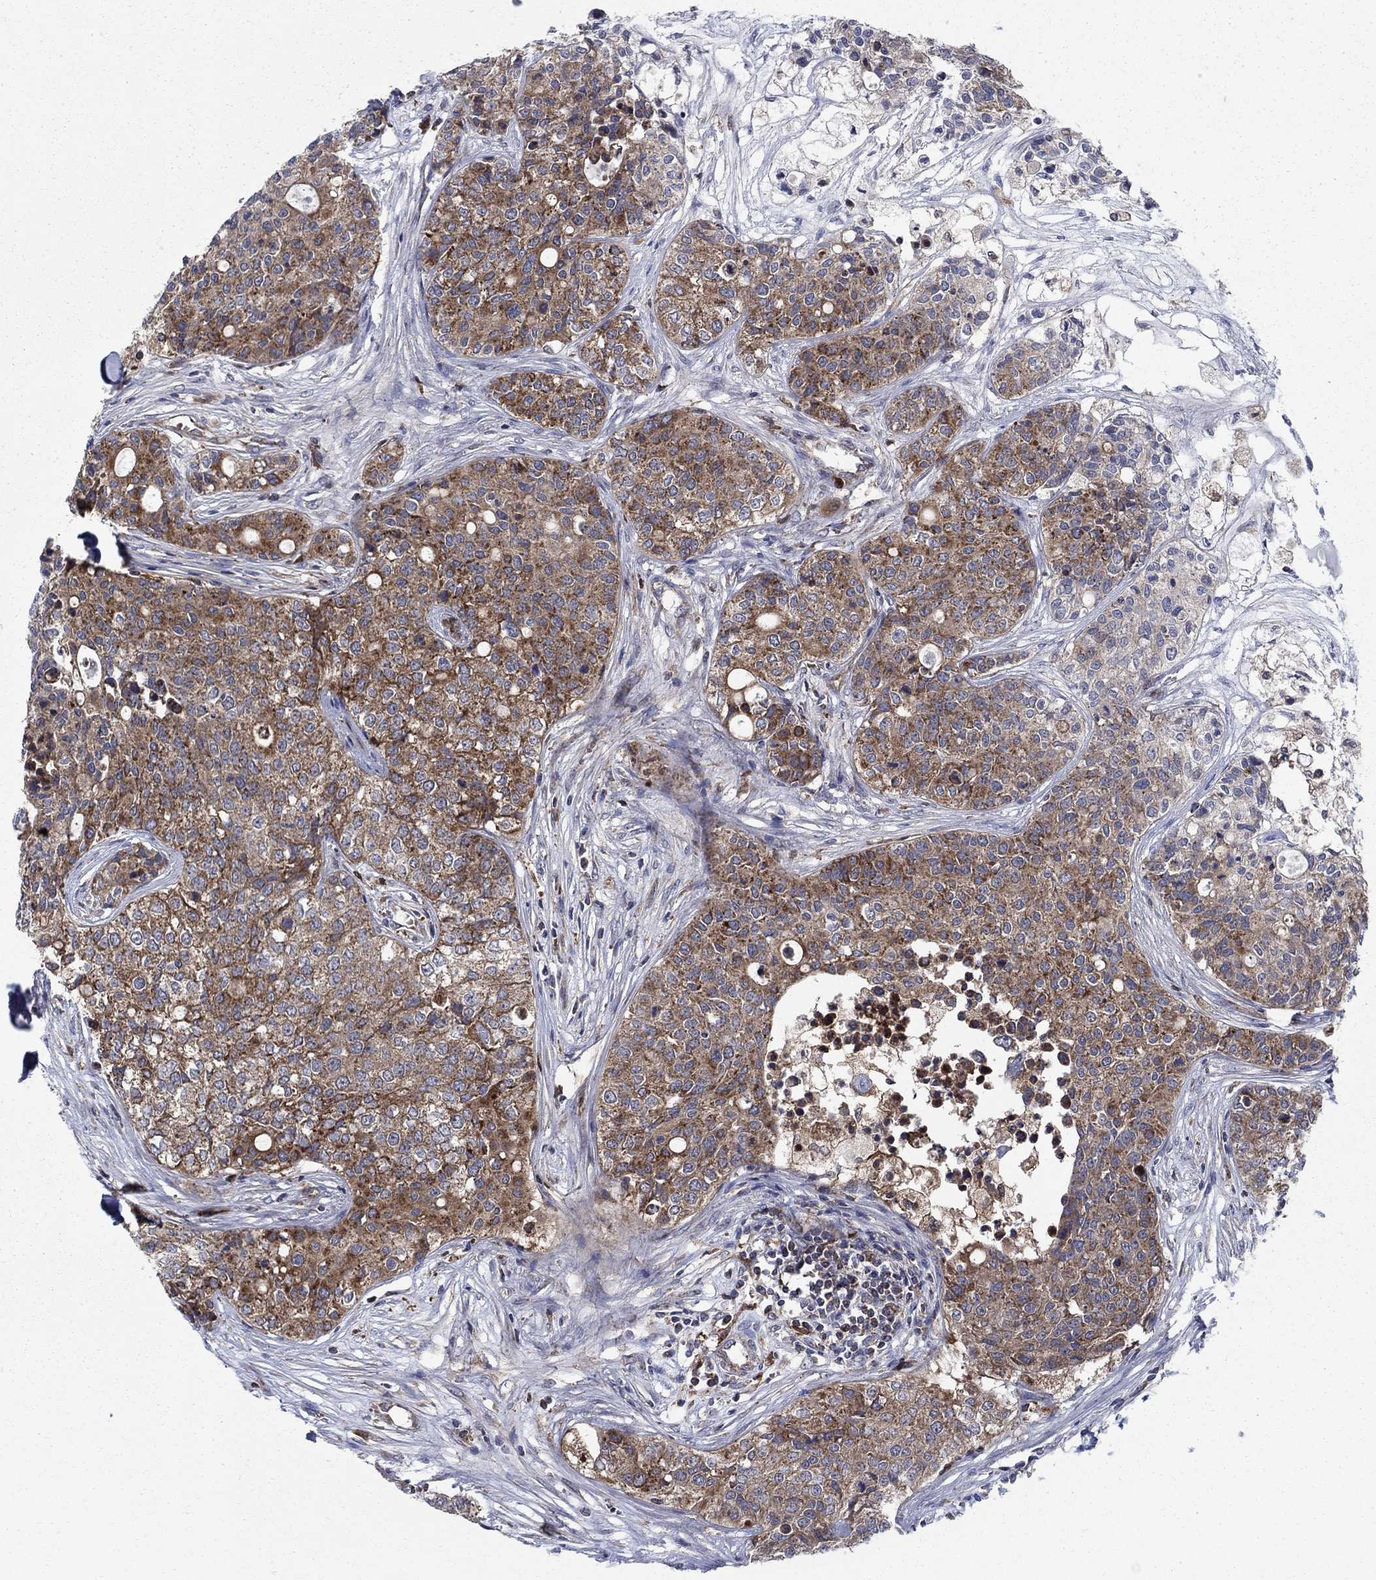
{"staining": {"intensity": "moderate", "quantity": ">75%", "location": "cytoplasmic/membranous"}, "tissue": "carcinoid", "cell_type": "Tumor cells", "image_type": "cancer", "snomed": [{"axis": "morphology", "description": "Carcinoid, malignant, NOS"}, {"axis": "topography", "description": "Colon"}], "caption": "An image showing moderate cytoplasmic/membranous positivity in about >75% of tumor cells in carcinoid, as visualized by brown immunohistochemical staining.", "gene": "RNF19B", "patient": {"sex": "male", "age": 81}}